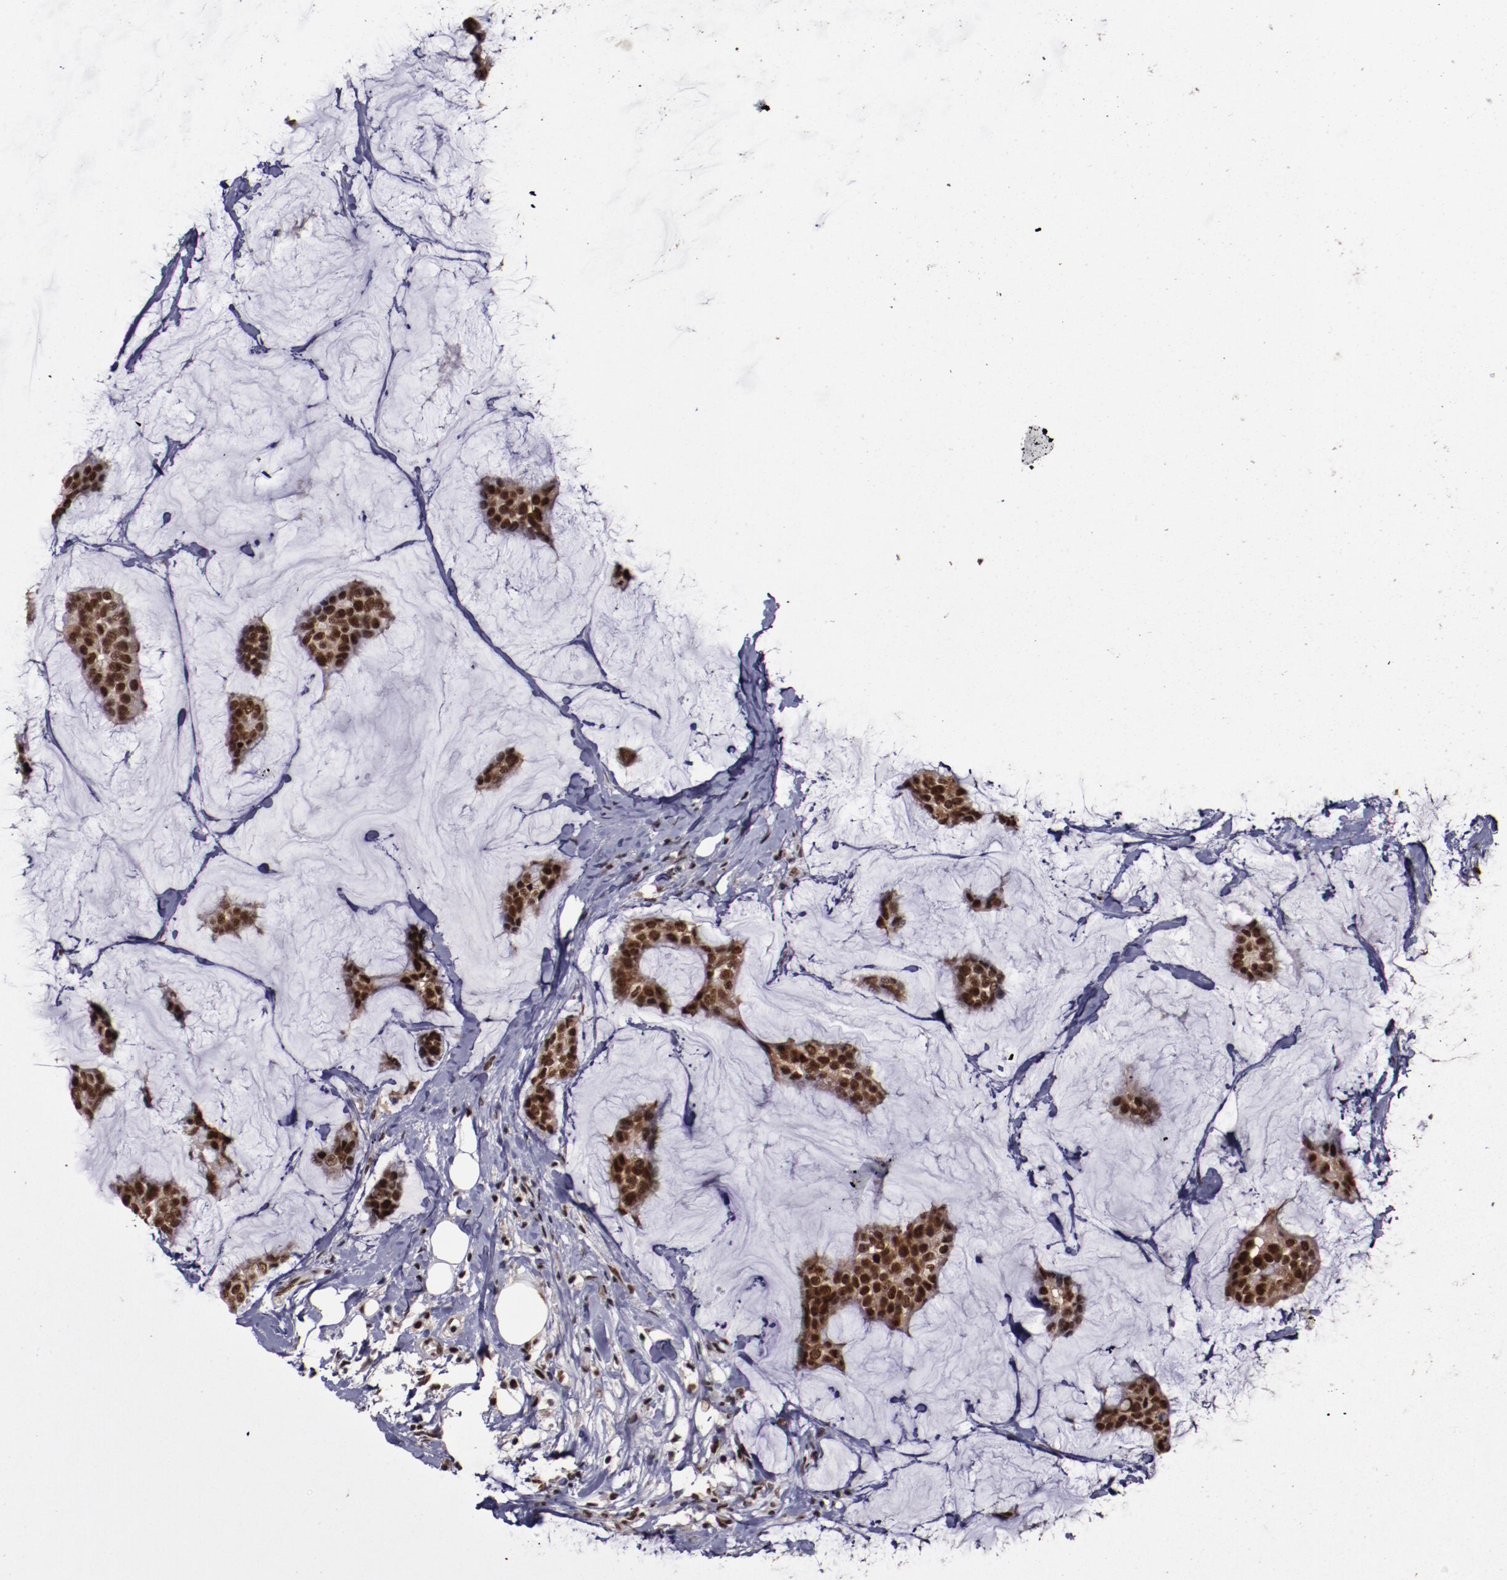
{"staining": {"intensity": "strong", "quantity": ">75%", "location": "nuclear"}, "tissue": "breast cancer", "cell_type": "Tumor cells", "image_type": "cancer", "snomed": [{"axis": "morphology", "description": "Duct carcinoma"}, {"axis": "topography", "description": "Breast"}], "caption": "Immunohistochemical staining of breast cancer exhibits high levels of strong nuclear protein staining in about >75% of tumor cells. The protein of interest is shown in brown color, while the nuclei are stained blue.", "gene": "ERH", "patient": {"sex": "female", "age": 93}}